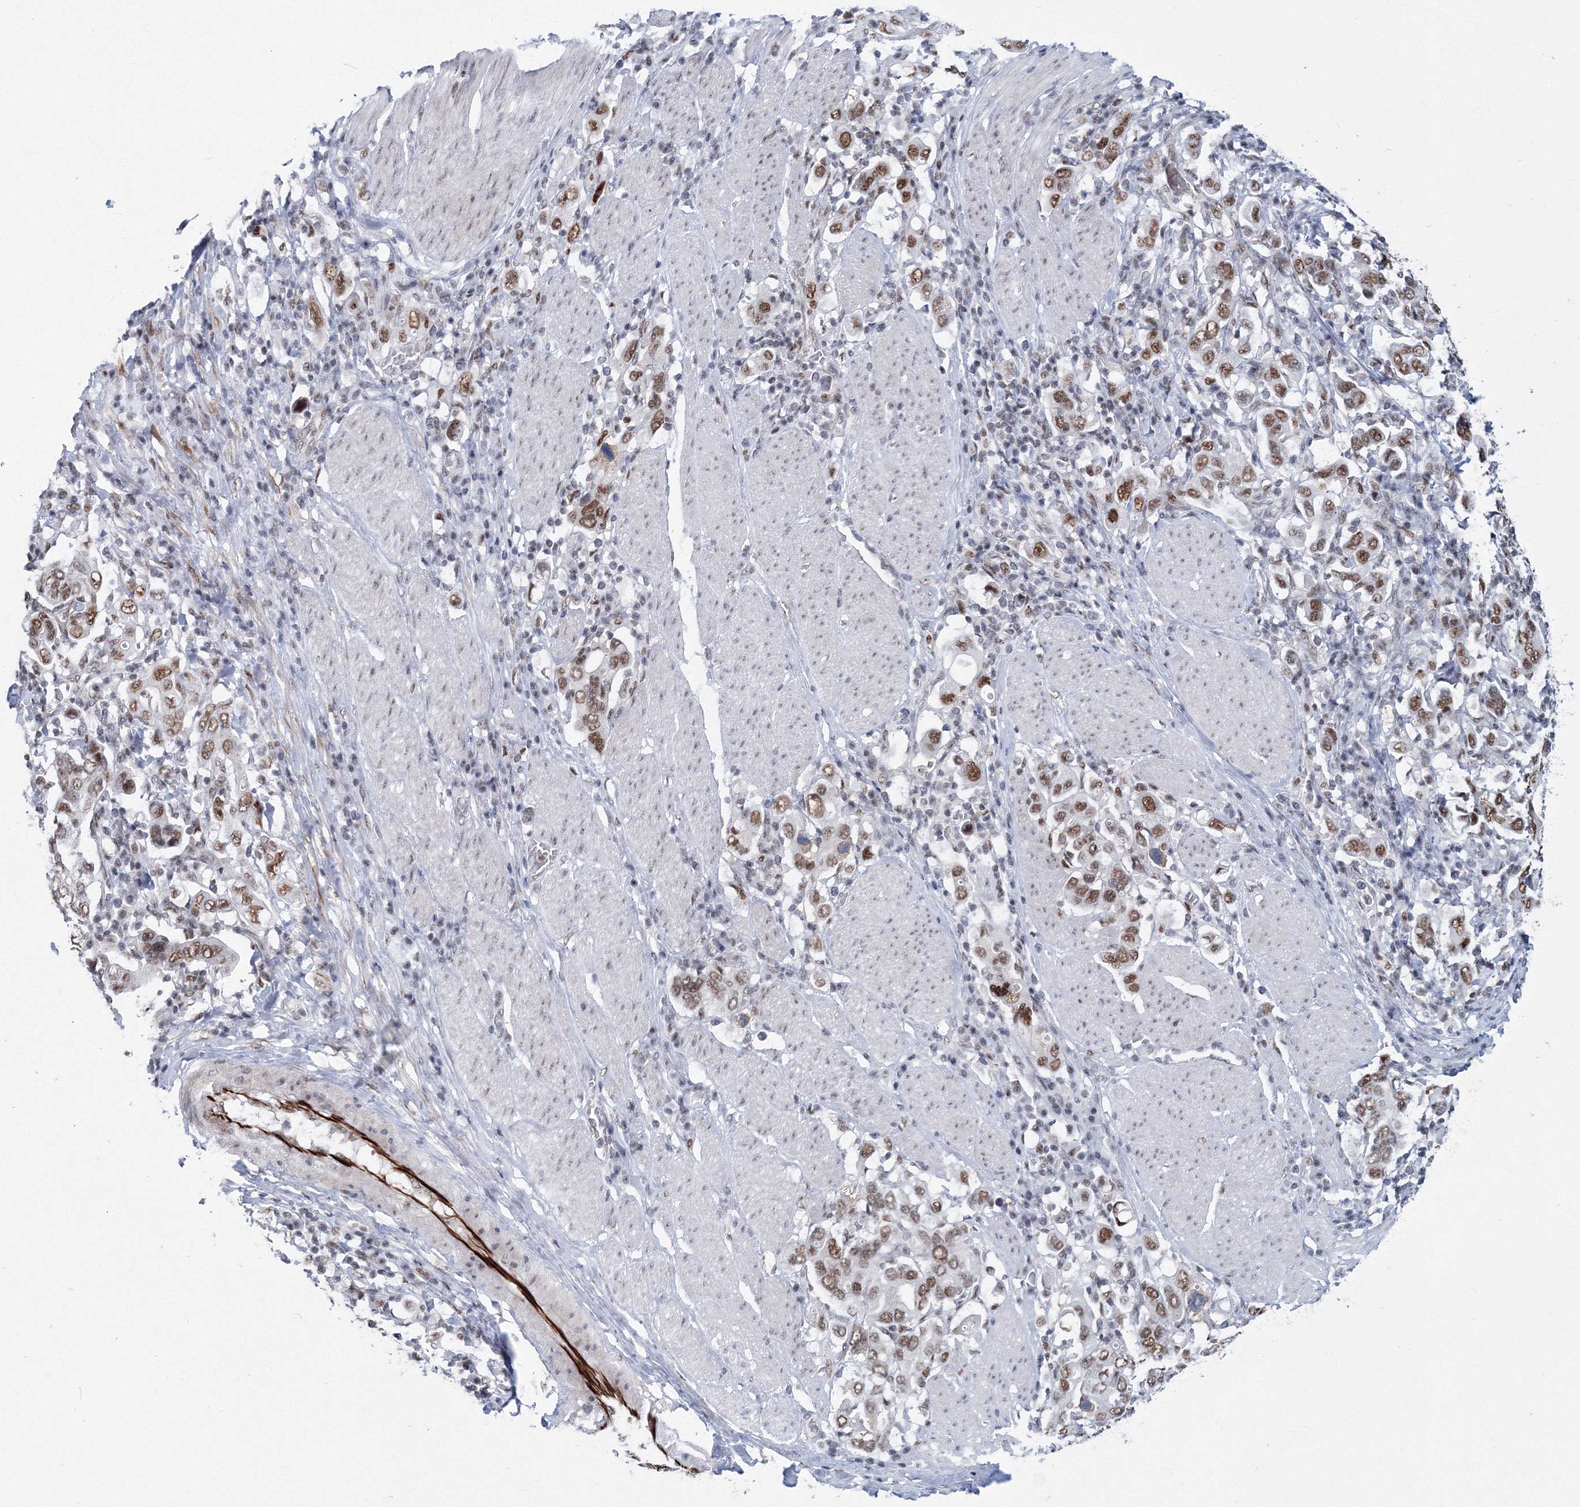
{"staining": {"intensity": "moderate", "quantity": ">75%", "location": "nuclear"}, "tissue": "stomach cancer", "cell_type": "Tumor cells", "image_type": "cancer", "snomed": [{"axis": "morphology", "description": "Adenocarcinoma, NOS"}, {"axis": "topography", "description": "Stomach, upper"}], "caption": "DAB (3,3'-diaminobenzidine) immunohistochemical staining of stomach adenocarcinoma exhibits moderate nuclear protein expression in about >75% of tumor cells.", "gene": "SF3B6", "patient": {"sex": "male", "age": 62}}